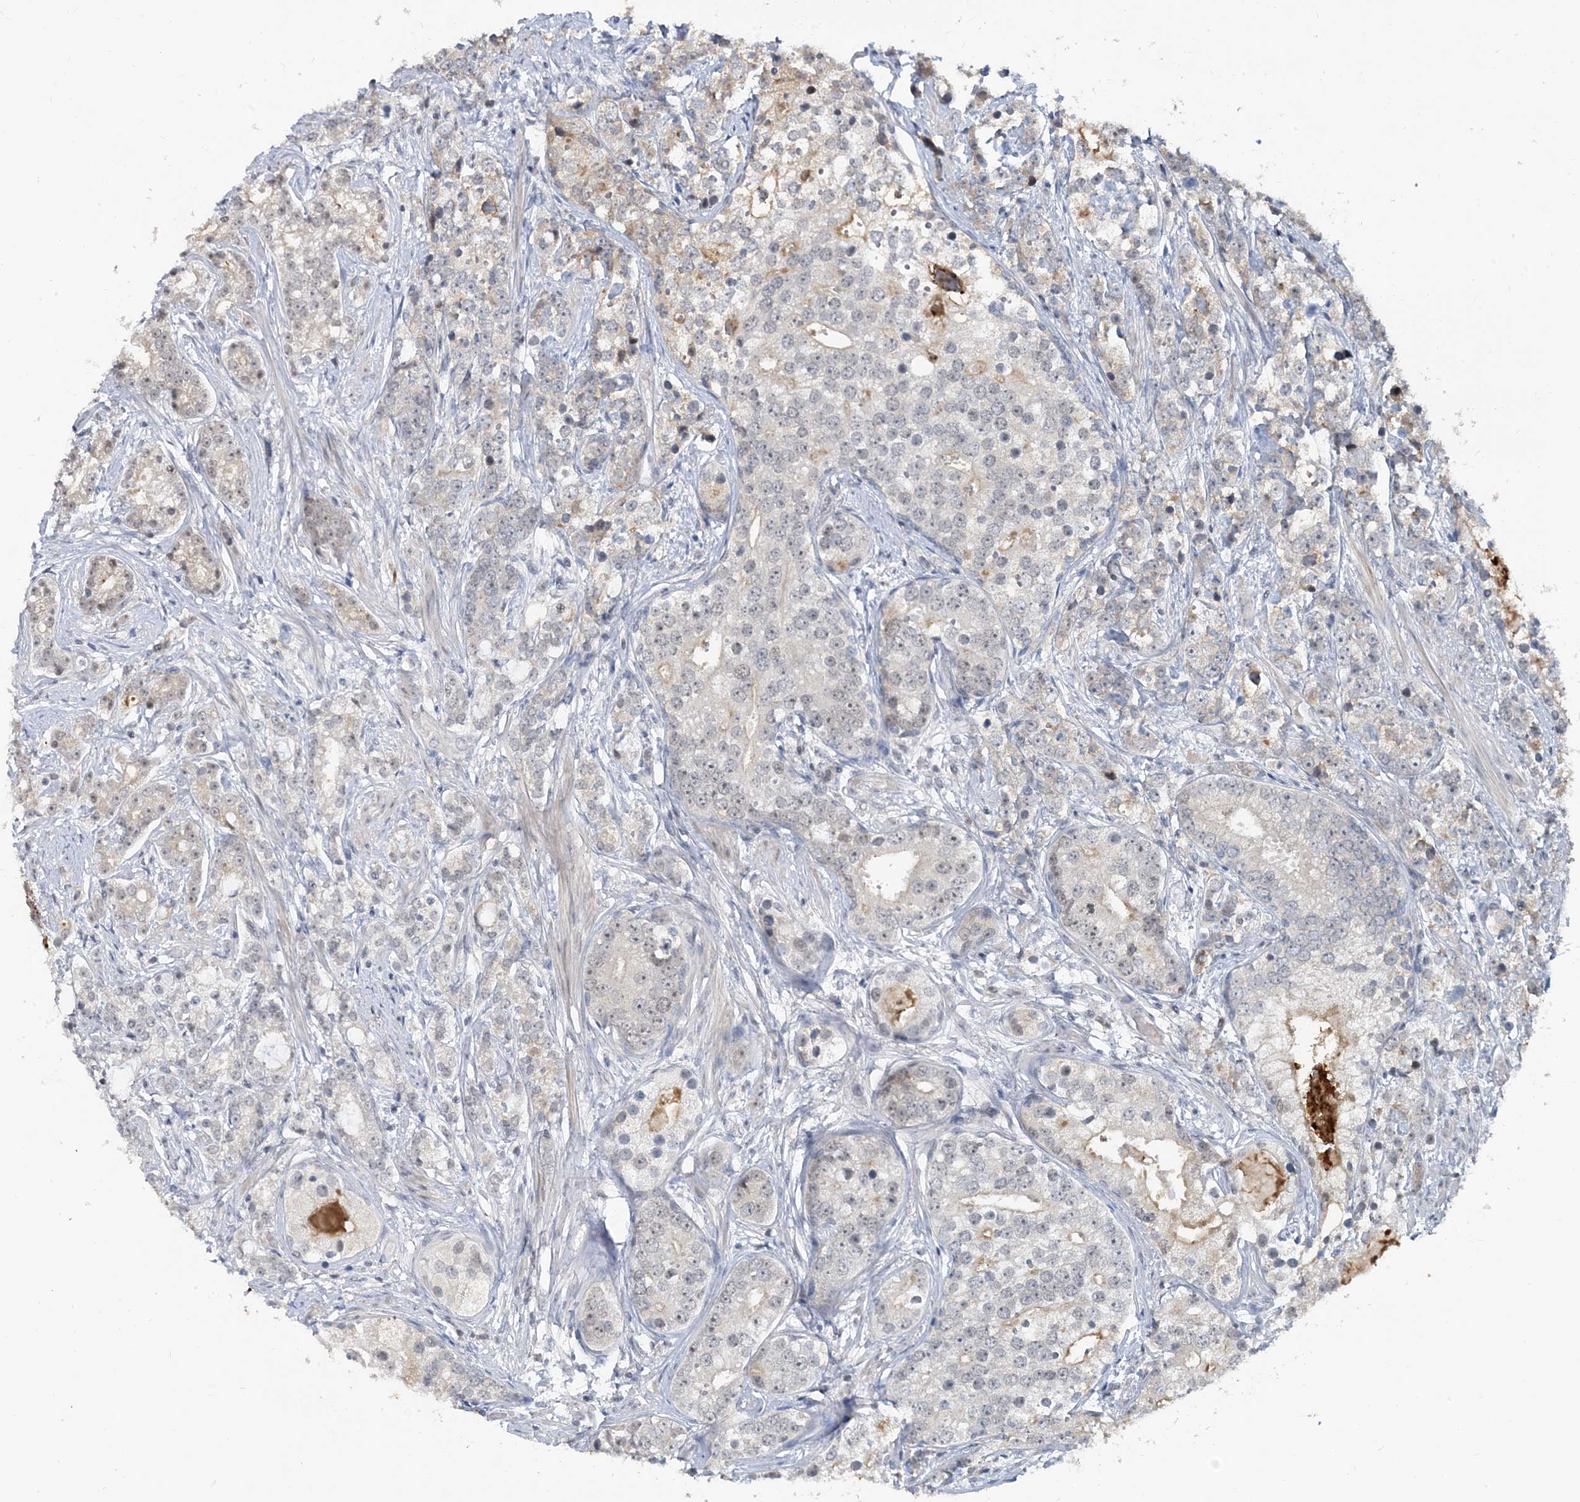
{"staining": {"intensity": "negative", "quantity": "none", "location": "none"}, "tissue": "prostate cancer", "cell_type": "Tumor cells", "image_type": "cancer", "snomed": [{"axis": "morphology", "description": "Adenocarcinoma, High grade"}, {"axis": "topography", "description": "Prostate"}], "caption": "The photomicrograph demonstrates no staining of tumor cells in prostate cancer.", "gene": "LEXM", "patient": {"sex": "male", "age": 69}}